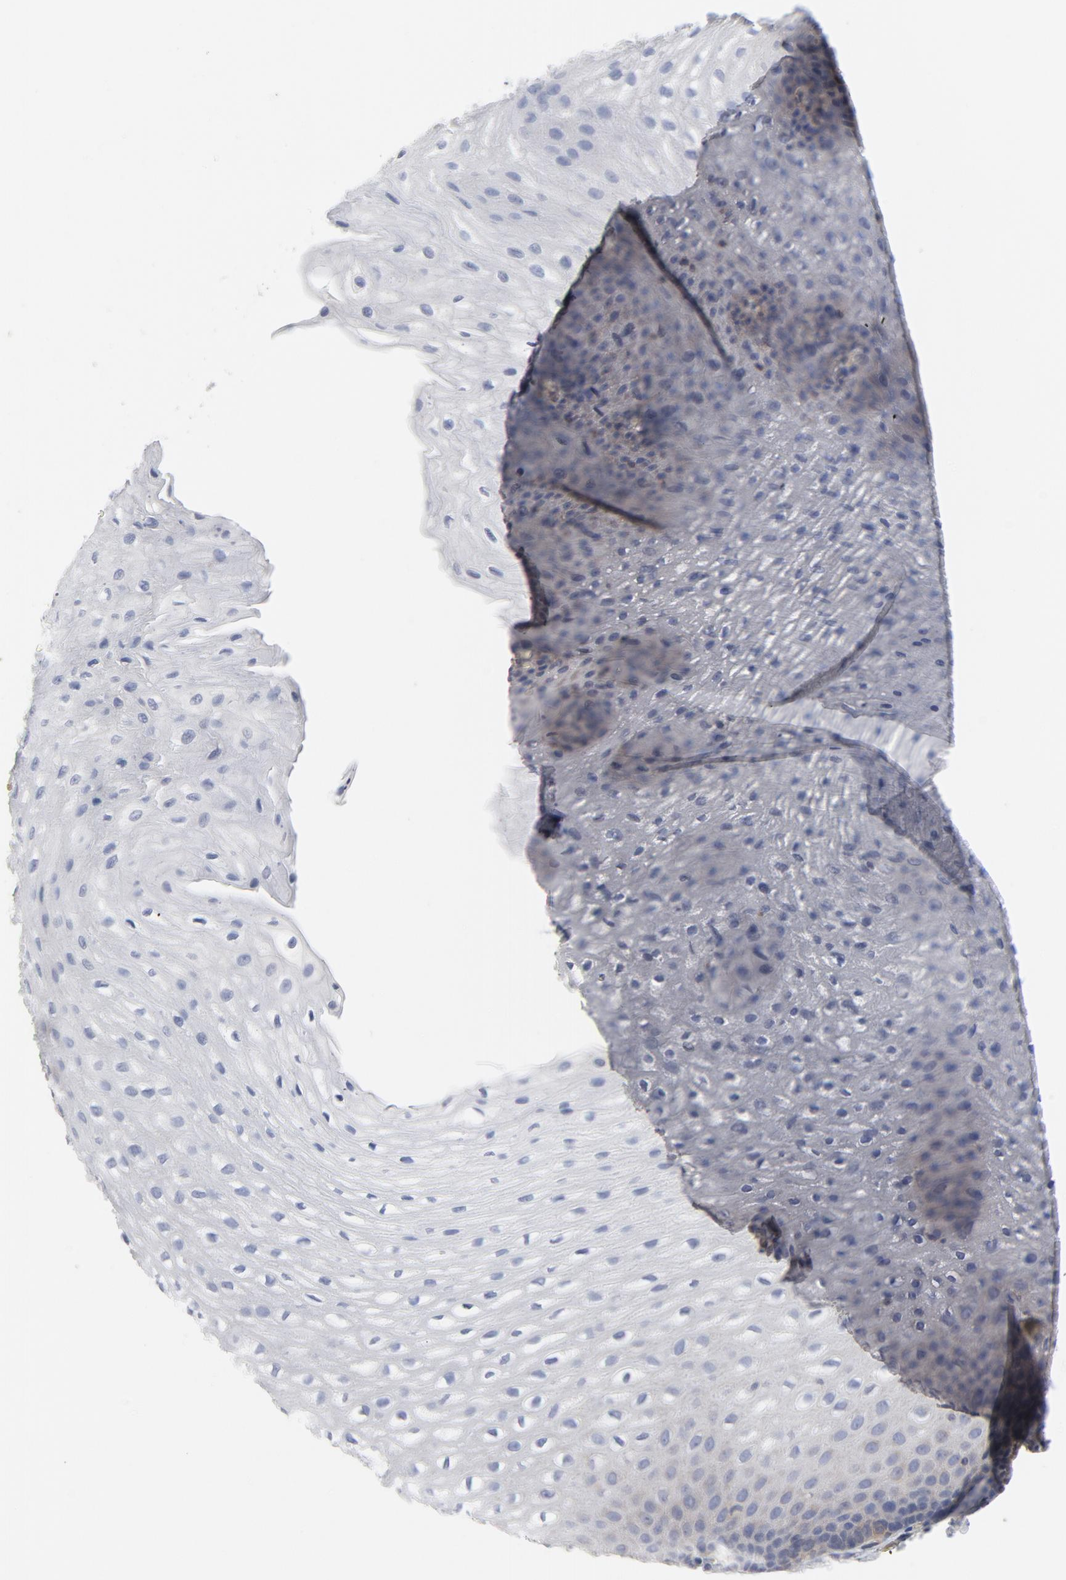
{"staining": {"intensity": "weak", "quantity": "<25%", "location": "cytoplasmic/membranous"}, "tissue": "esophagus", "cell_type": "Squamous epithelial cells", "image_type": "normal", "snomed": [{"axis": "morphology", "description": "Normal tissue, NOS"}, {"axis": "topography", "description": "Esophagus"}], "caption": "IHC micrograph of benign human esophagus stained for a protein (brown), which shows no positivity in squamous epithelial cells. Brightfield microscopy of IHC stained with DAB (3,3'-diaminobenzidine) (brown) and hematoxylin (blue), captured at high magnification.", "gene": "ROCK1", "patient": {"sex": "male", "age": 48}}